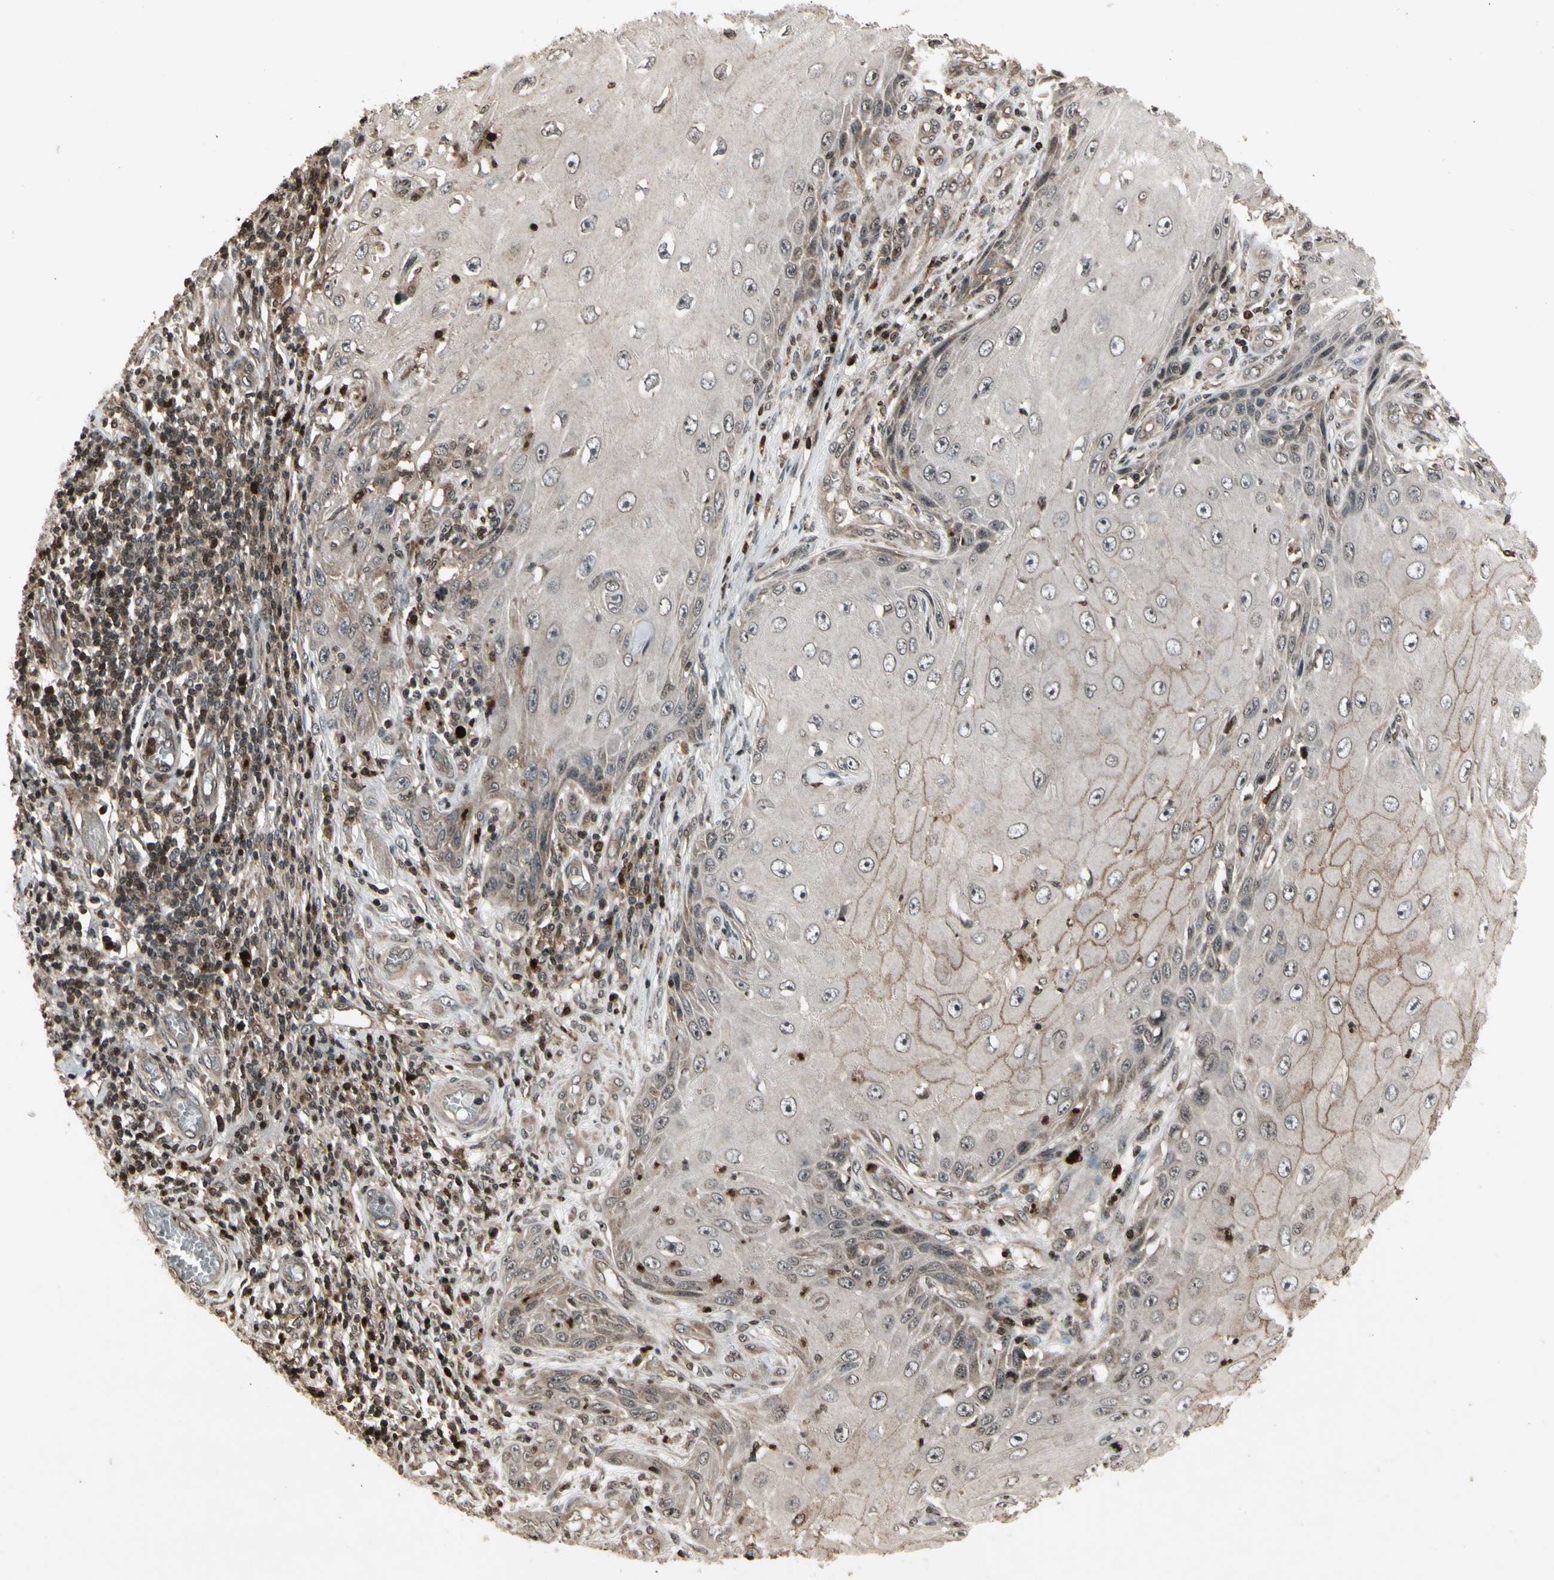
{"staining": {"intensity": "weak", "quantity": ">75%", "location": "cytoplasmic/membranous"}, "tissue": "skin cancer", "cell_type": "Tumor cells", "image_type": "cancer", "snomed": [{"axis": "morphology", "description": "Squamous cell carcinoma, NOS"}, {"axis": "topography", "description": "Skin"}], "caption": "Protein staining of skin squamous cell carcinoma tissue exhibits weak cytoplasmic/membranous staining in approximately >75% of tumor cells.", "gene": "GLRX", "patient": {"sex": "female", "age": 73}}